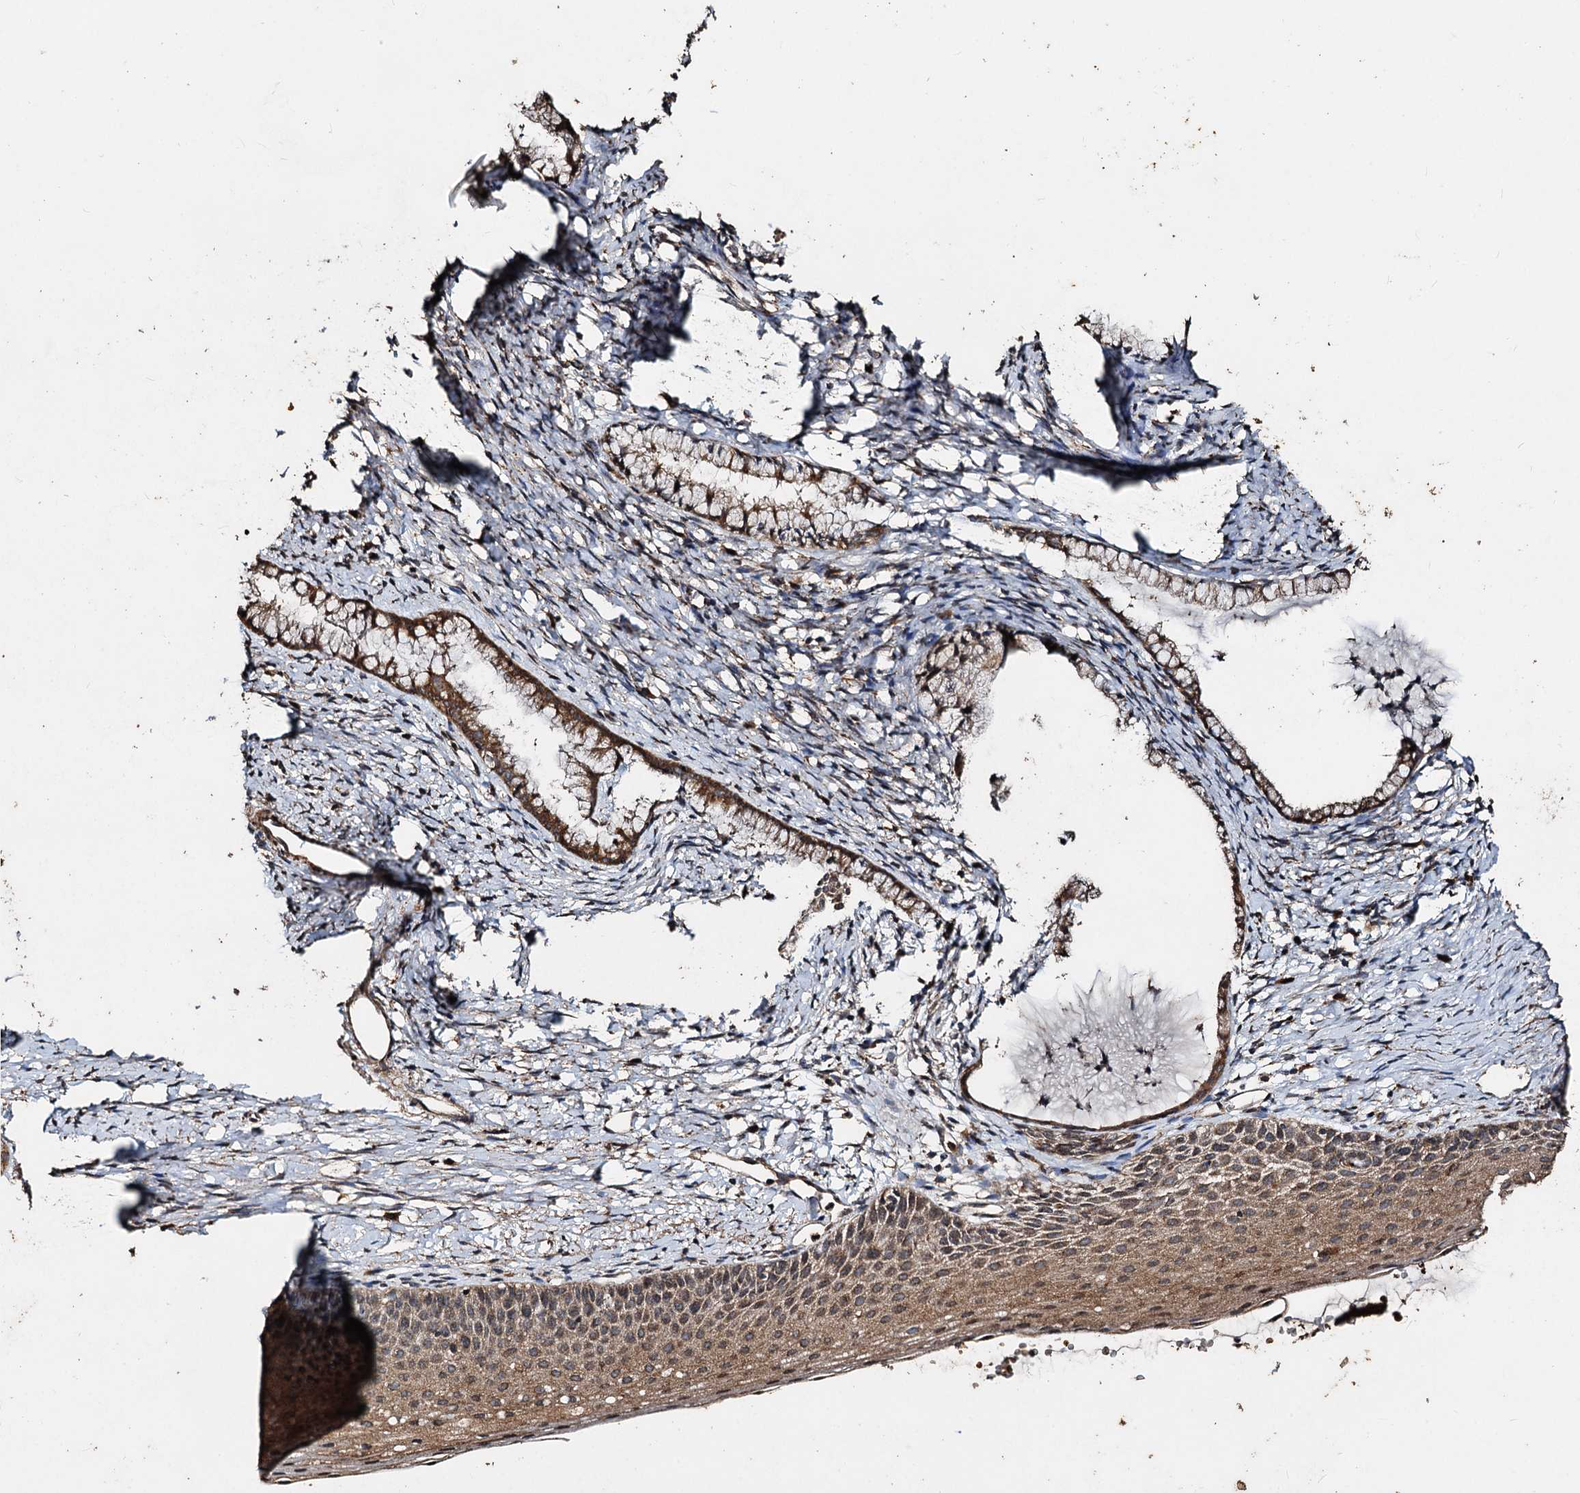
{"staining": {"intensity": "moderate", "quantity": ">75%", "location": "cytoplasmic/membranous"}, "tissue": "cervix", "cell_type": "Glandular cells", "image_type": "normal", "snomed": [{"axis": "morphology", "description": "Normal tissue, NOS"}, {"axis": "topography", "description": "Cervix"}], "caption": "The photomicrograph shows staining of benign cervix, revealing moderate cytoplasmic/membranous protein positivity (brown color) within glandular cells. (DAB (3,3'-diaminobenzidine) IHC, brown staining for protein, blue staining for nuclei).", "gene": "NOTCH2NLA", "patient": {"sex": "female", "age": 36}}